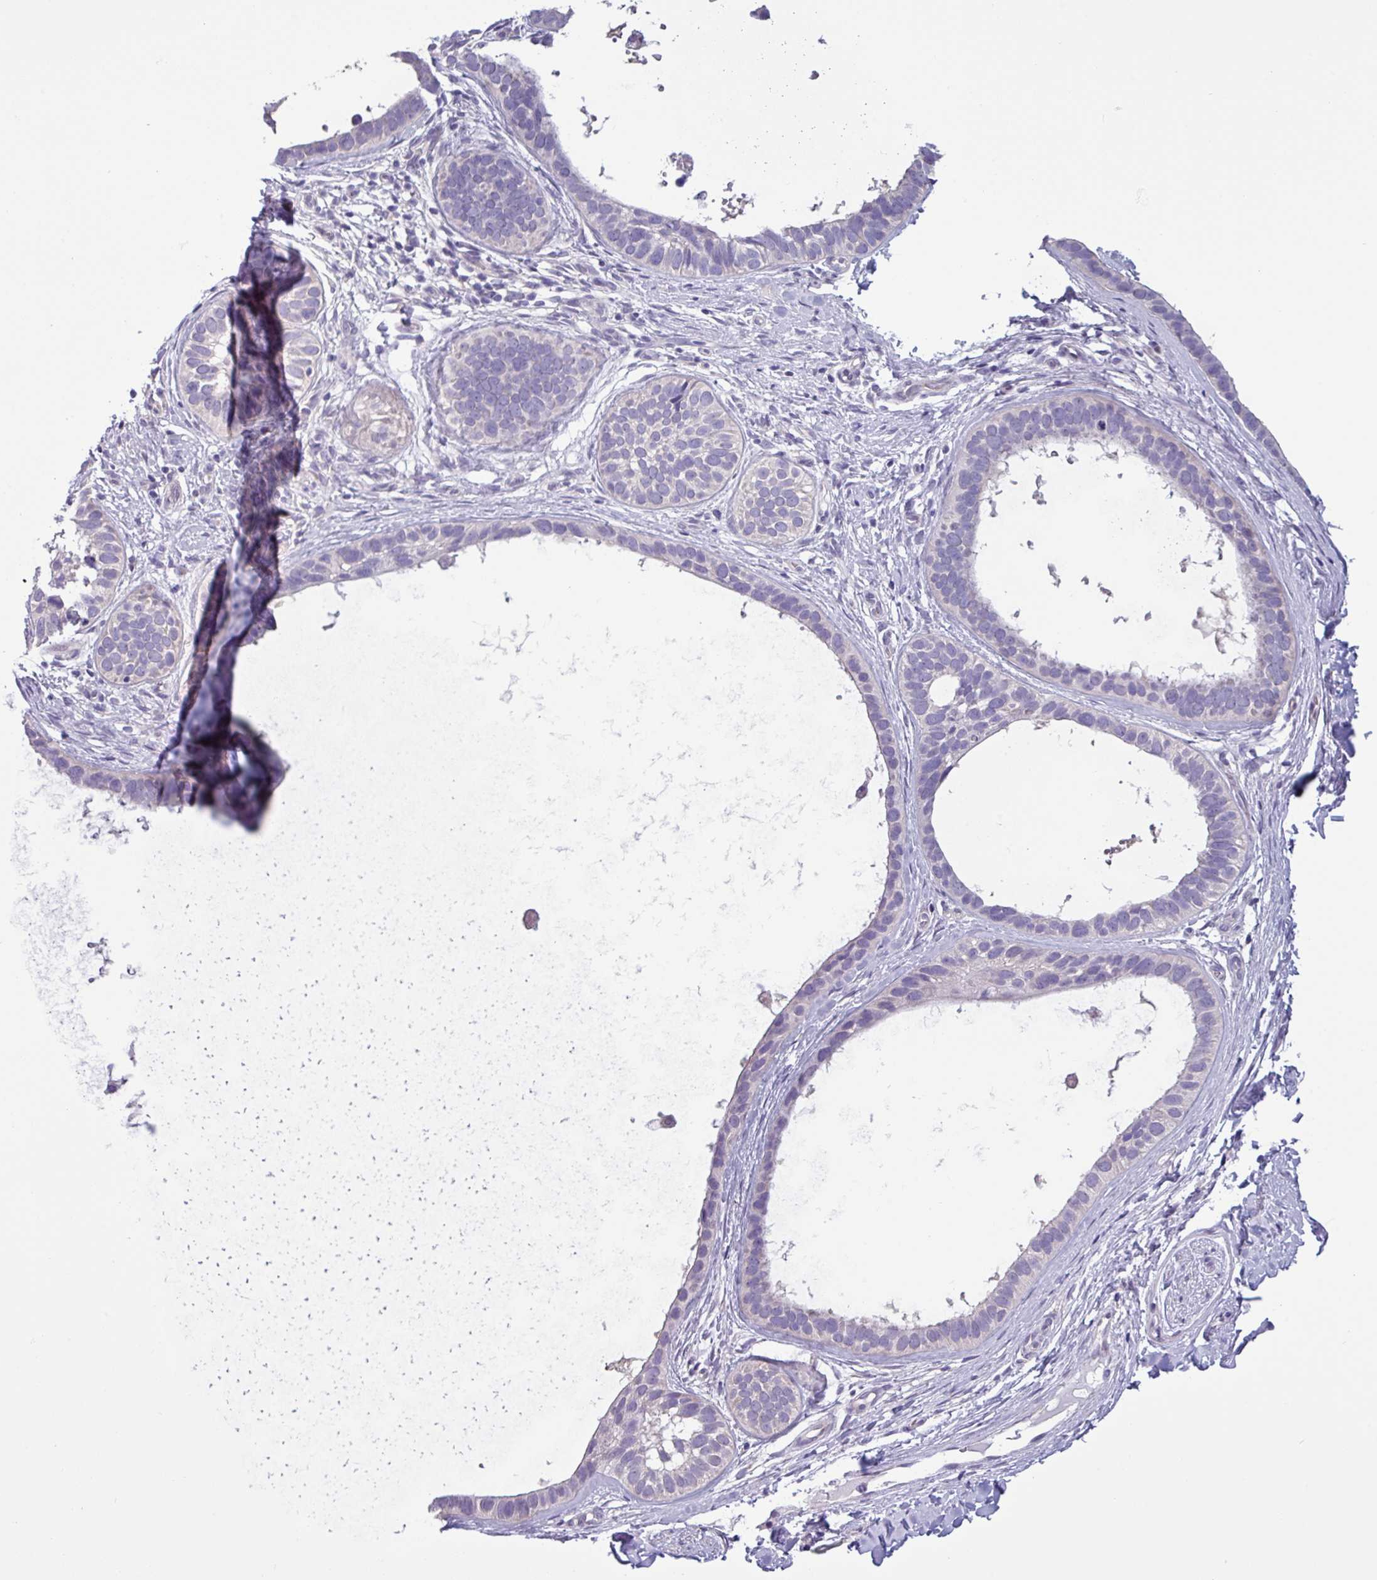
{"staining": {"intensity": "negative", "quantity": "none", "location": "none"}, "tissue": "skin cancer", "cell_type": "Tumor cells", "image_type": "cancer", "snomed": [{"axis": "morphology", "description": "Basal cell carcinoma"}, {"axis": "topography", "description": "Skin"}], "caption": "DAB (3,3'-diaminobenzidine) immunohistochemical staining of human basal cell carcinoma (skin) shows no significant staining in tumor cells.", "gene": "C20orf27", "patient": {"sex": "male", "age": 62}}